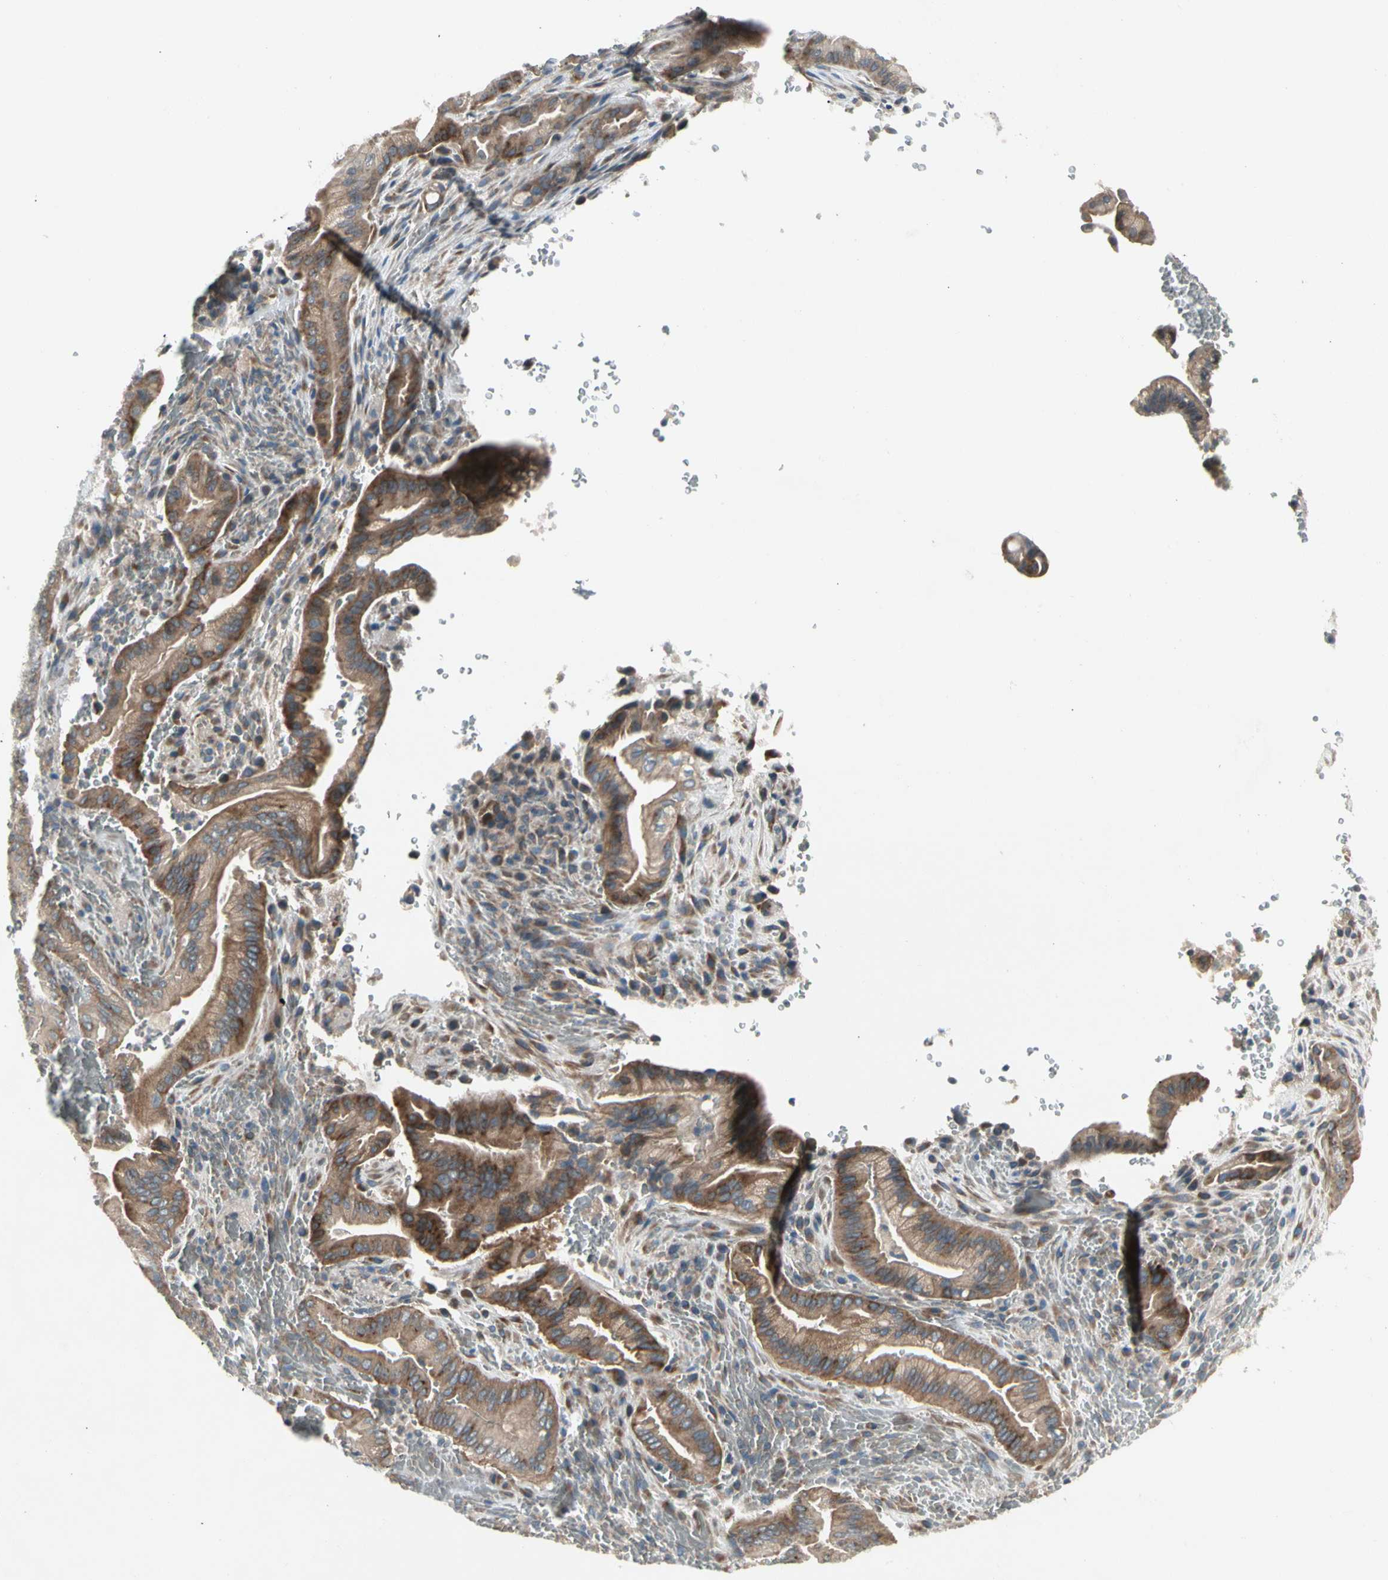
{"staining": {"intensity": "moderate", "quantity": ">75%", "location": "cytoplasmic/membranous"}, "tissue": "liver cancer", "cell_type": "Tumor cells", "image_type": "cancer", "snomed": [{"axis": "morphology", "description": "Cholangiocarcinoma"}, {"axis": "topography", "description": "Liver"}], "caption": "Protein staining by IHC reveals moderate cytoplasmic/membranous expression in approximately >75% of tumor cells in liver cancer (cholangiocarcinoma). The protein is stained brown, and the nuclei are stained in blue (DAB (3,3'-diaminobenzidine) IHC with brightfield microscopy, high magnification).", "gene": "PANK2", "patient": {"sex": "female", "age": 68}}